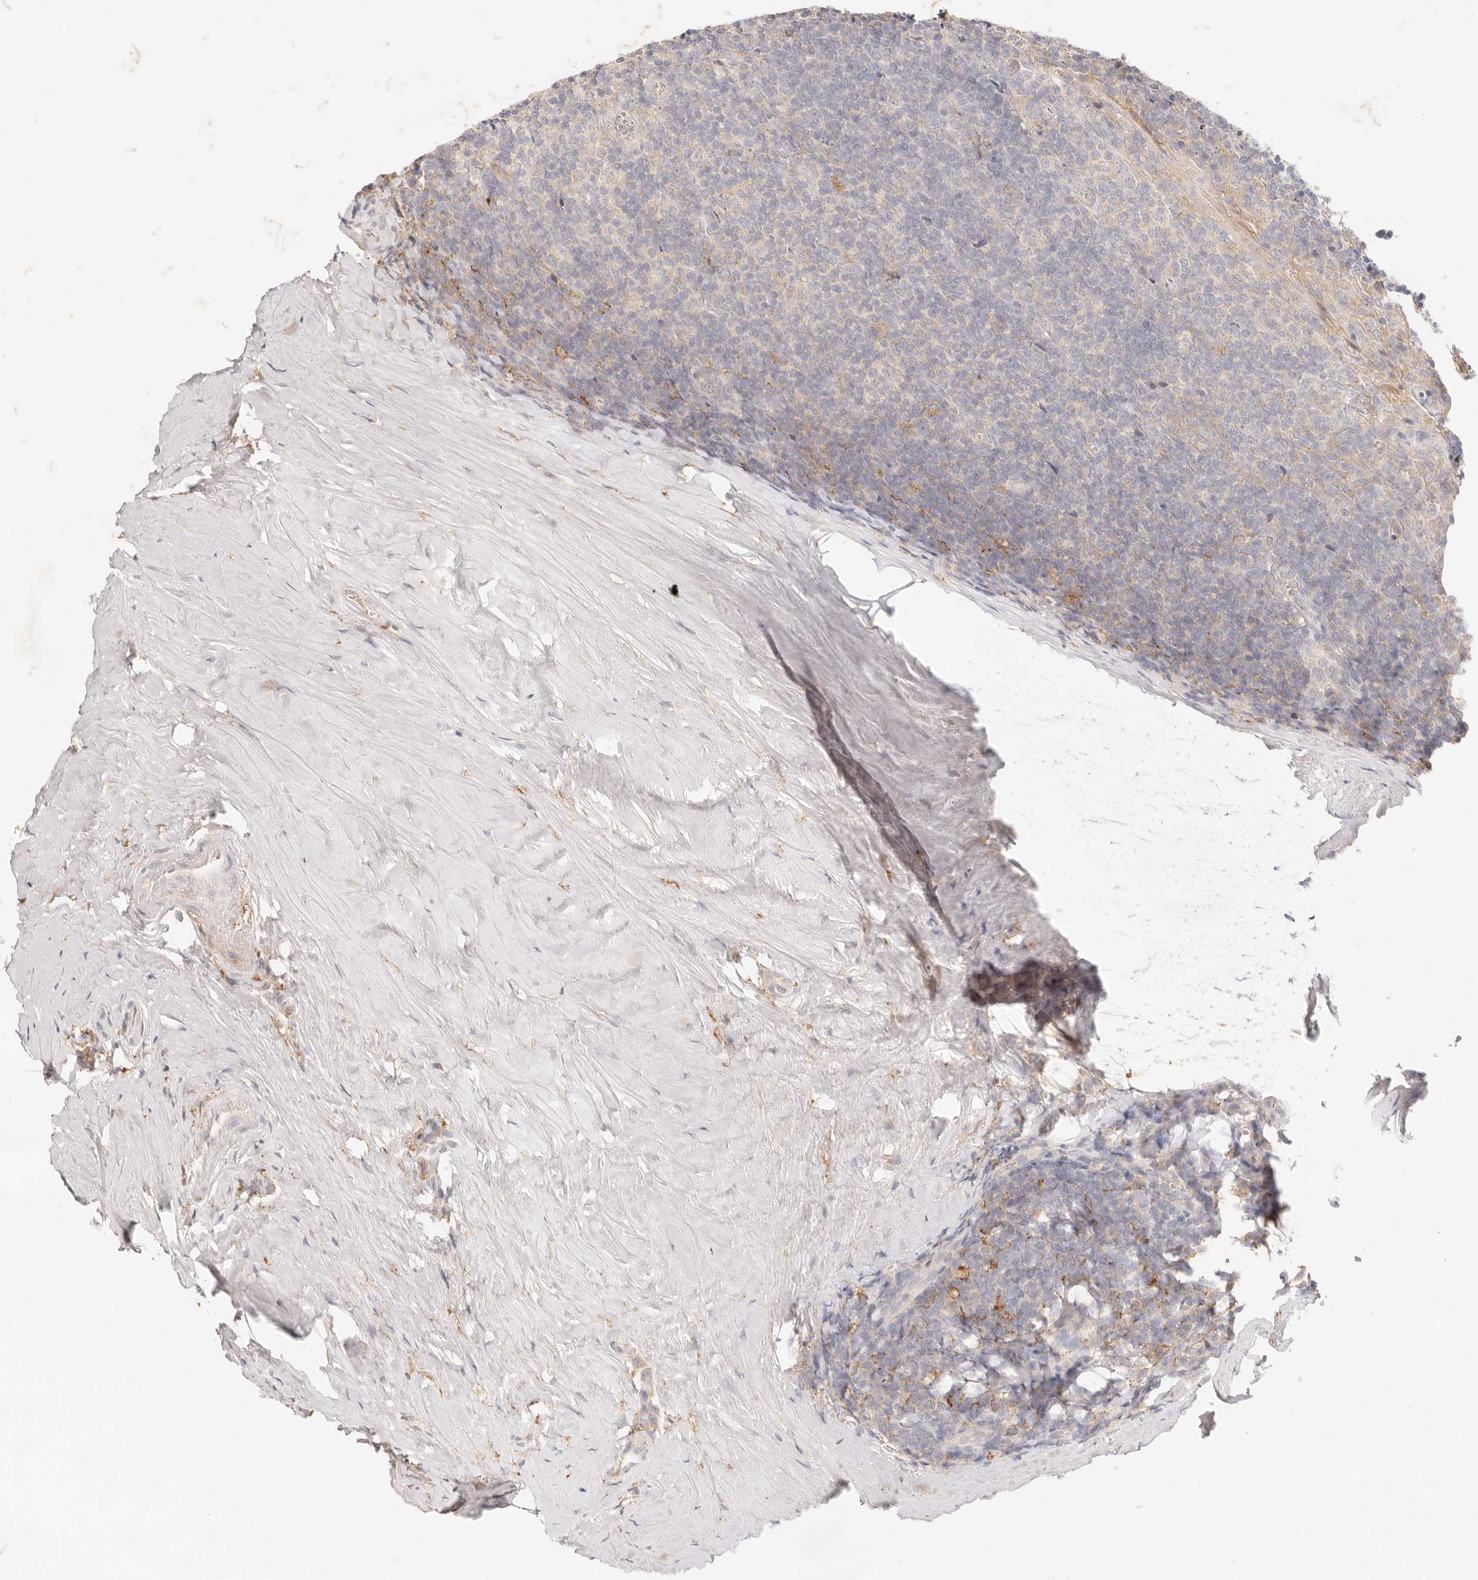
{"staining": {"intensity": "weak", "quantity": "25%-75%", "location": "cytoplasmic/membranous"}, "tissue": "tonsil", "cell_type": "Germinal center cells", "image_type": "normal", "snomed": [{"axis": "morphology", "description": "Normal tissue, NOS"}, {"axis": "topography", "description": "Tonsil"}], "caption": "Immunohistochemistry (IHC) of benign human tonsil exhibits low levels of weak cytoplasmic/membranous staining in approximately 25%-75% of germinal center cells. (DAB IHC with brightfield microscopy, high magnification).", "gene": "HK2", "patient": {"sex": "male", "age": 37}}